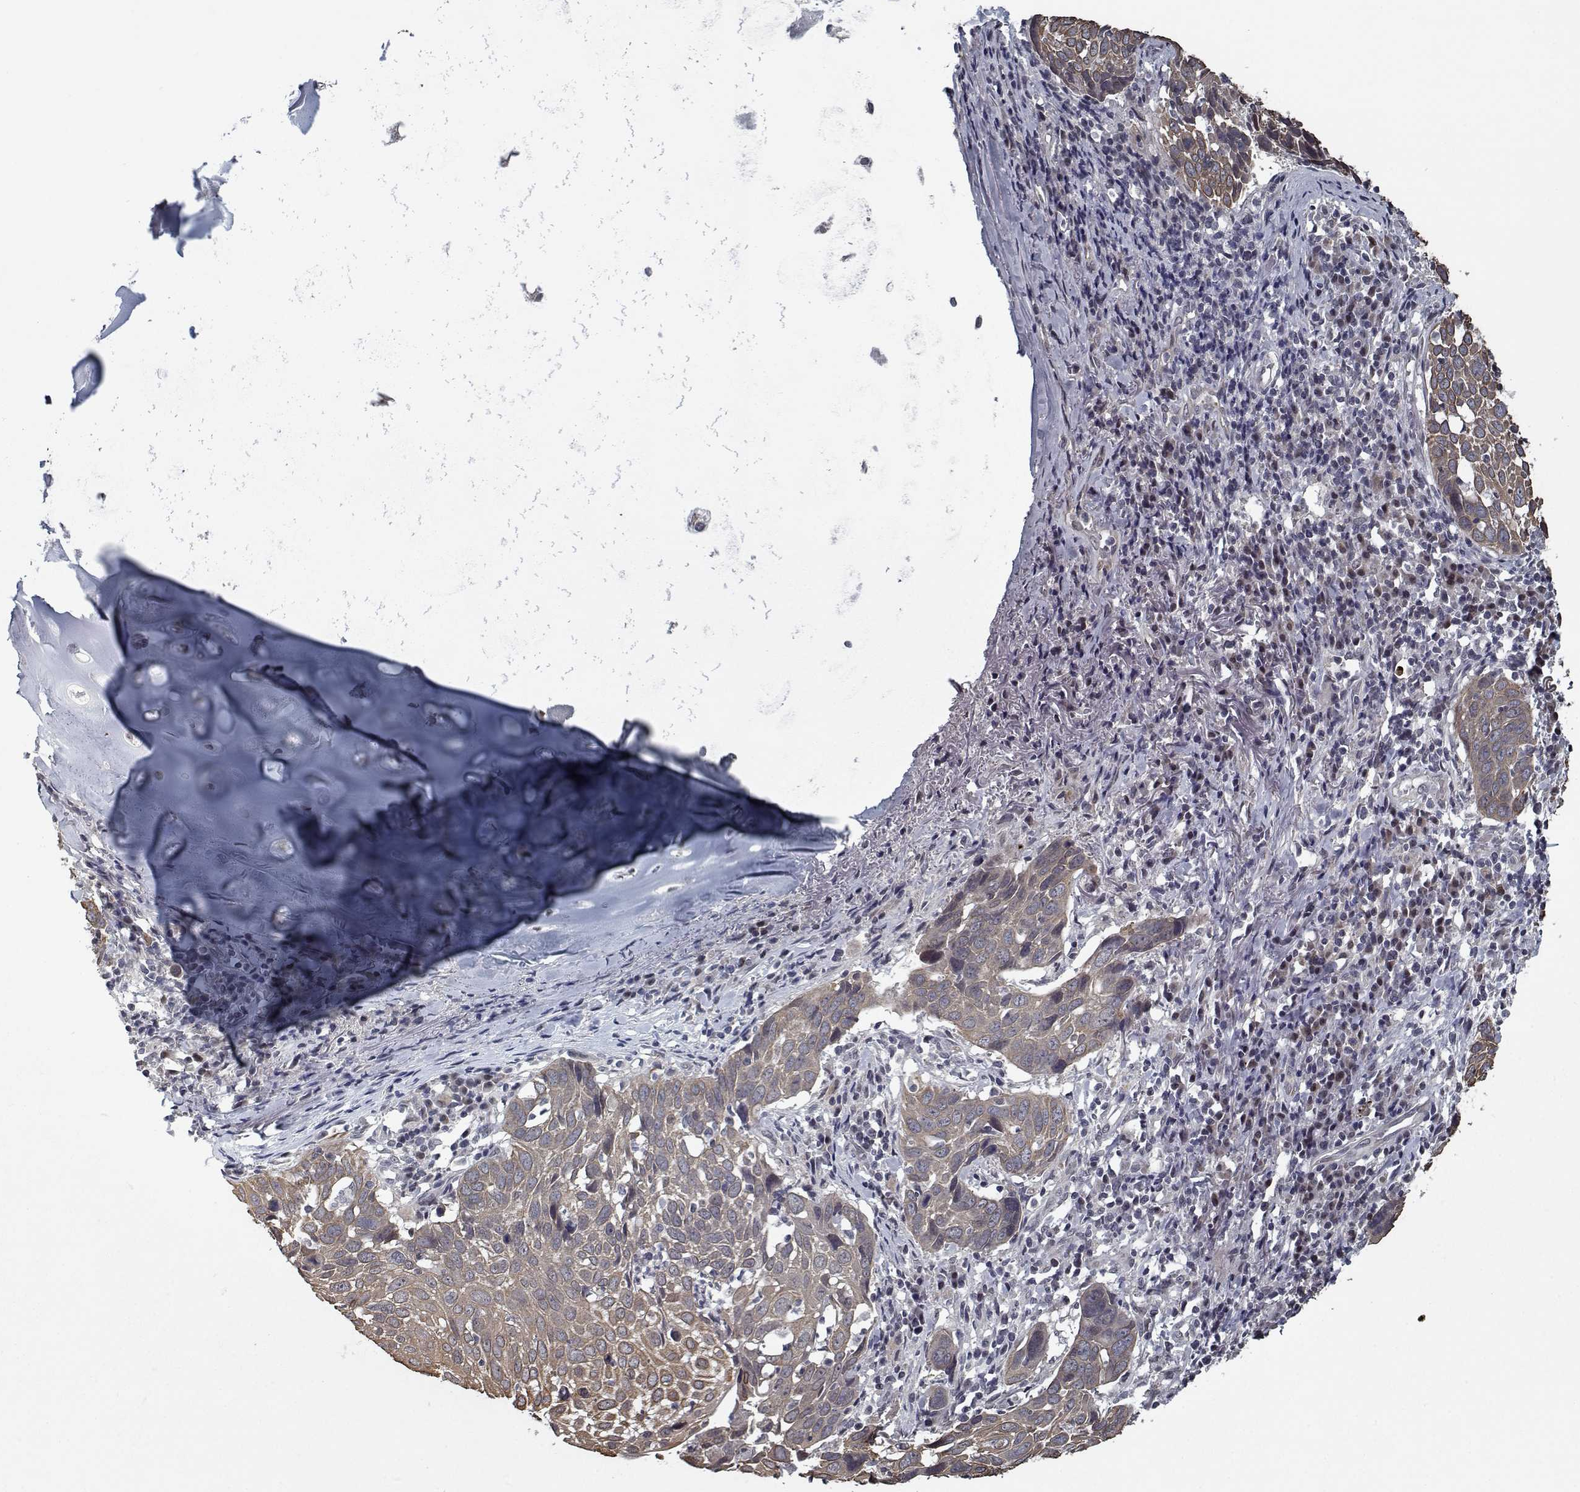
{"staining": {"intensity": "weak", "quantity": ">75%", "location": "cytoplasmic/membranous"}, "tissue": "lung cancer", "cell_type": "Tumor cells", "image_type": "cancer", "snomed": [{"axis": "morphology", "description": "Squamous cell carcinoma, NOS"}, {"axis": "topography", "description": "Lung"}], "caption": "Human lung cancer stained with a protein marker exhibits weak staining in tumor cells.", "gene": "NLK", "patient": {"sex": "male", "age": 57}}